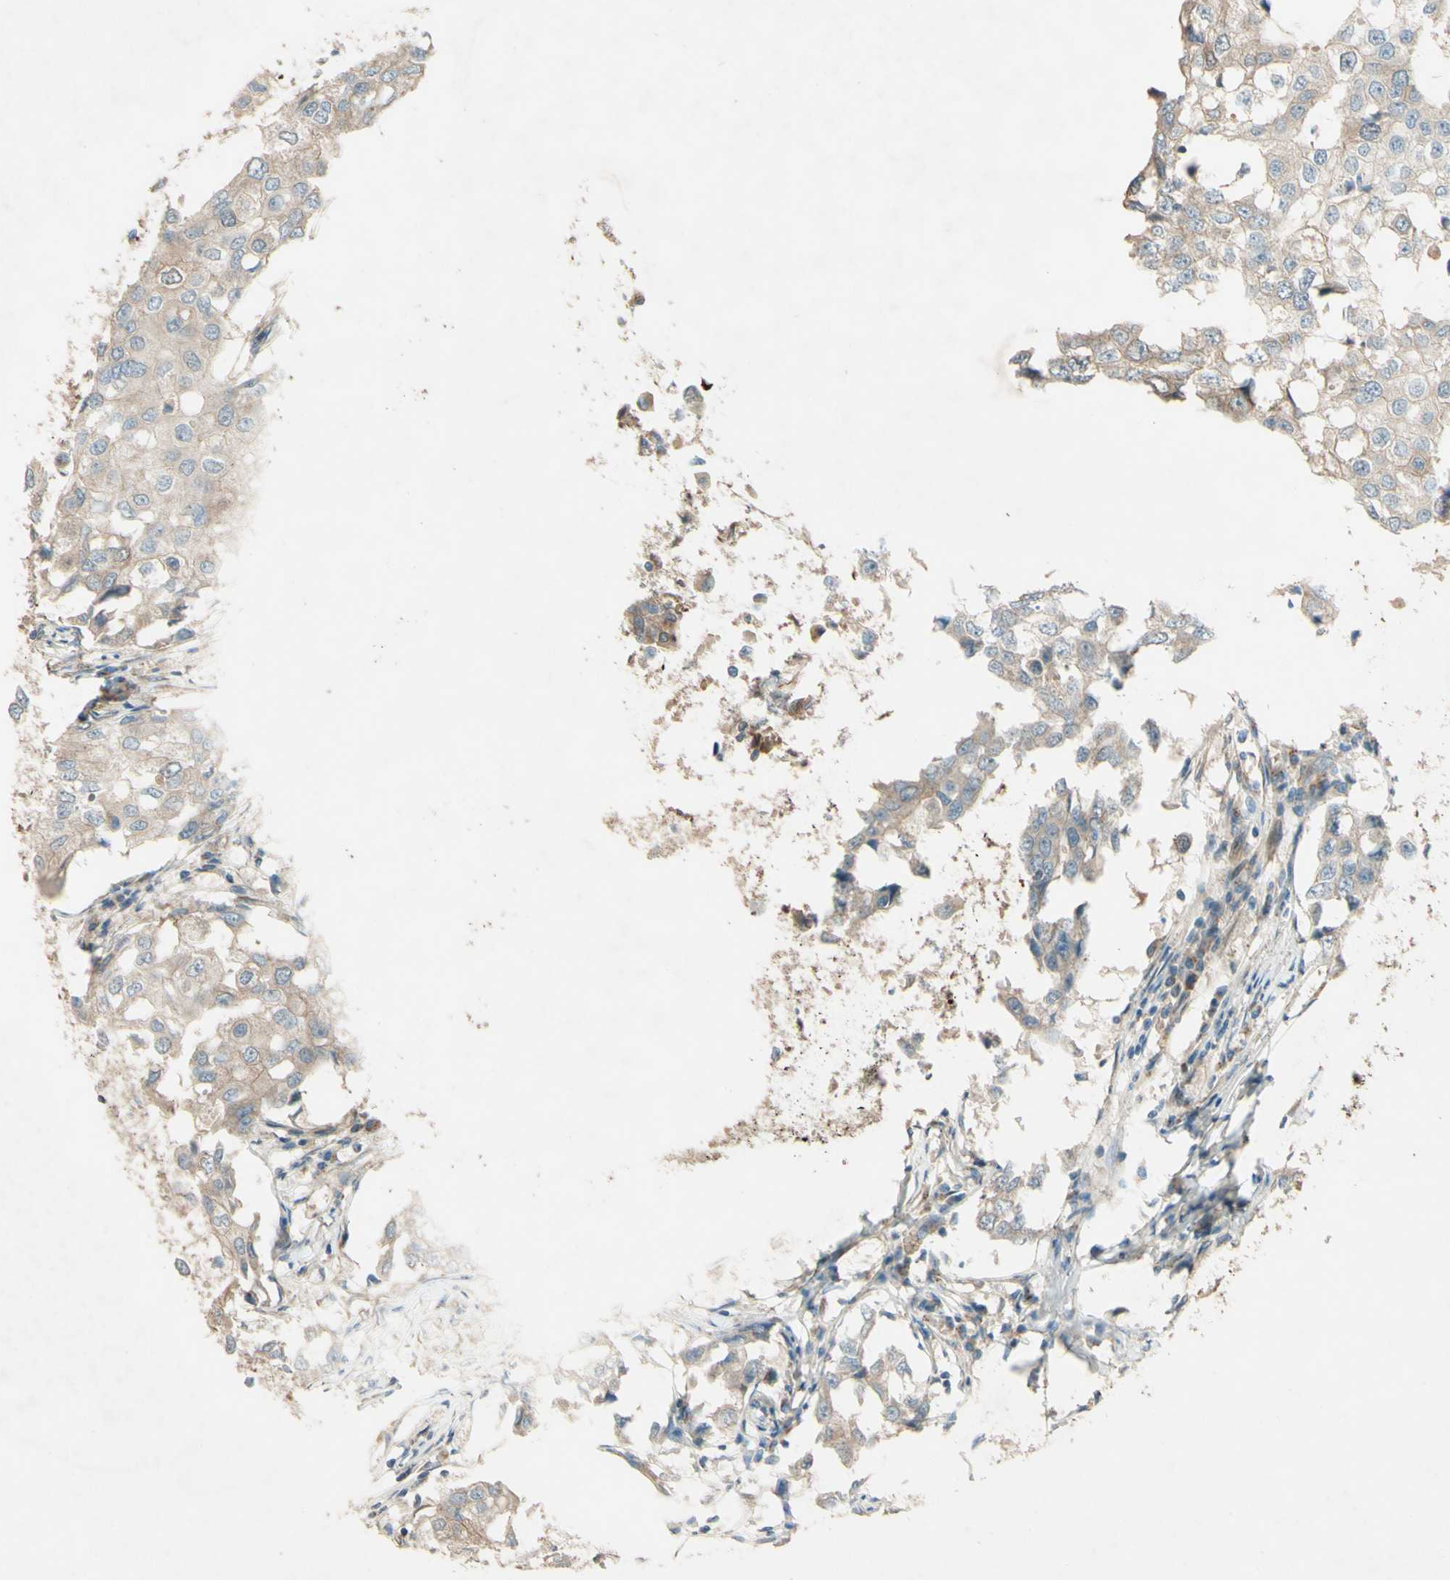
{"staining": {"intensity": "weak", "quantity": ">75%", "location": "cytoplasmic/membranous"}, "tissue": "breast cancer", "cell_type": "Tumor cells", "image_type": "cancer", "snomed": [{"axis": "morphology", "description": "Duct carcinoma"}, {"axis": "topography", "description": "Breast"}], "caption": "This is an image of immunohistochemistry (IHC) staining of breast cancer, which shows weak positivity in the cytoplasmic/membranous of tumor cells.", "gene": "ADAM17", "patient": {"sex": "female", "age": 27}}